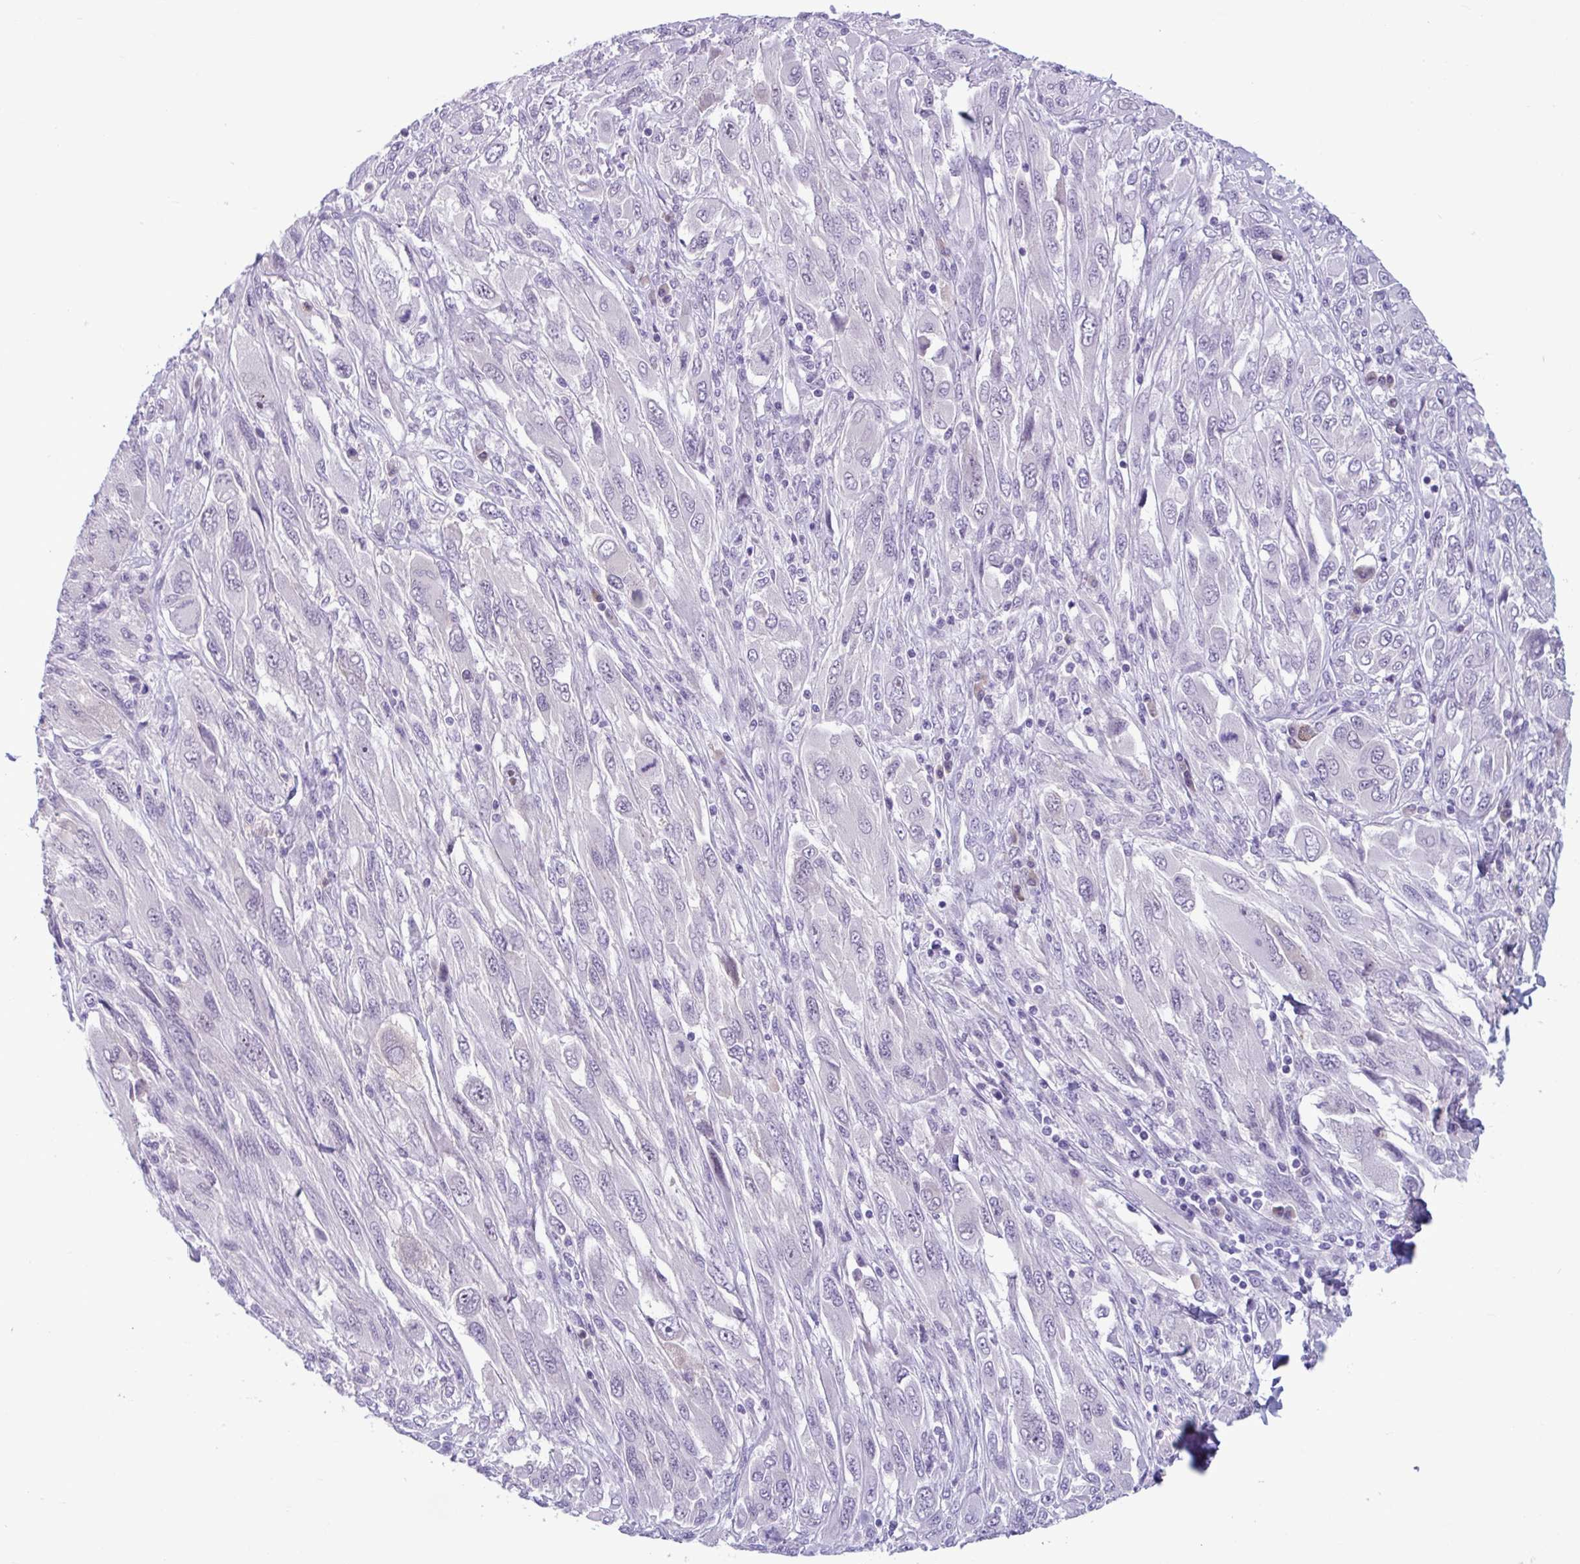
{"staining": {"intensity": "negative", "quantity": "none", "location": "none"}, "tissue": "melanoma", "cell_type": "Tumor cells", "image_type": "cancer", "snomed": [{"axis": "morphology", "description": "Malignant melanoma, NOS"}, {"axis": "topography", "description": "Skin"}], "caption": "Tumor cells show no significant protein staining in malignant melanoma.", "gene": "WNT9B", "patient": {"sex": "female", "age": 91}}